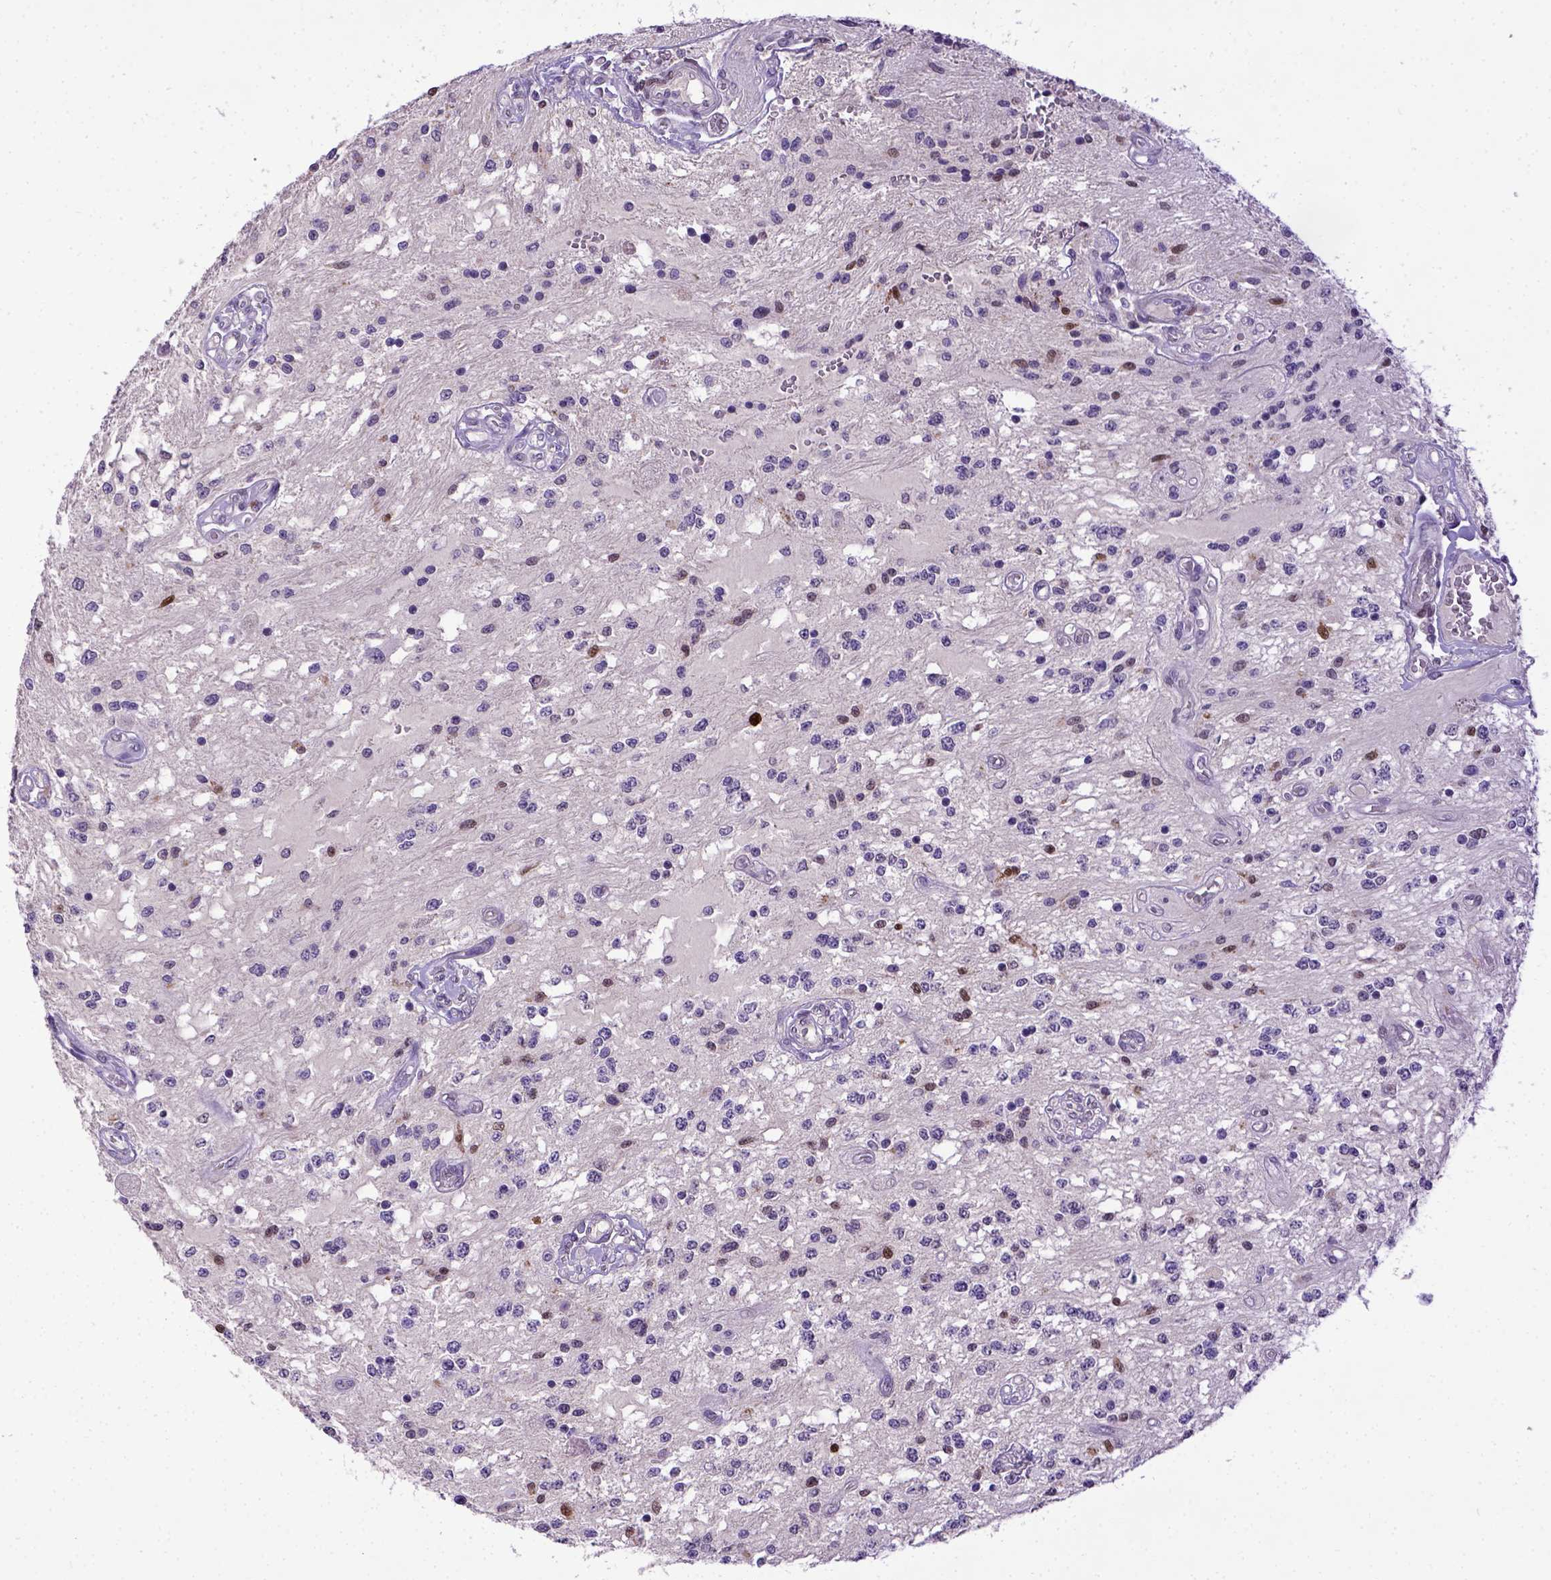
{"staining": {"intensity": "strong", "quantity": "<25%", "location": "nuclear"}, "tissue": "glioma", "cell_type": "Tumor cells", "image_type": "cancer", "snomed": [{"axis": "morphology", "description": "Glioma, malignant, Low grade"}, {"axis": "topography", "description": "Cerebellum"}], "caption": "Immunohistochemical staining of glioma demonstrates medium levels of strong nuclear protein staining in about <25% of tumor cells.", "gene": "CDKN1A", "patient": {"sex": "female", "age": 14}}